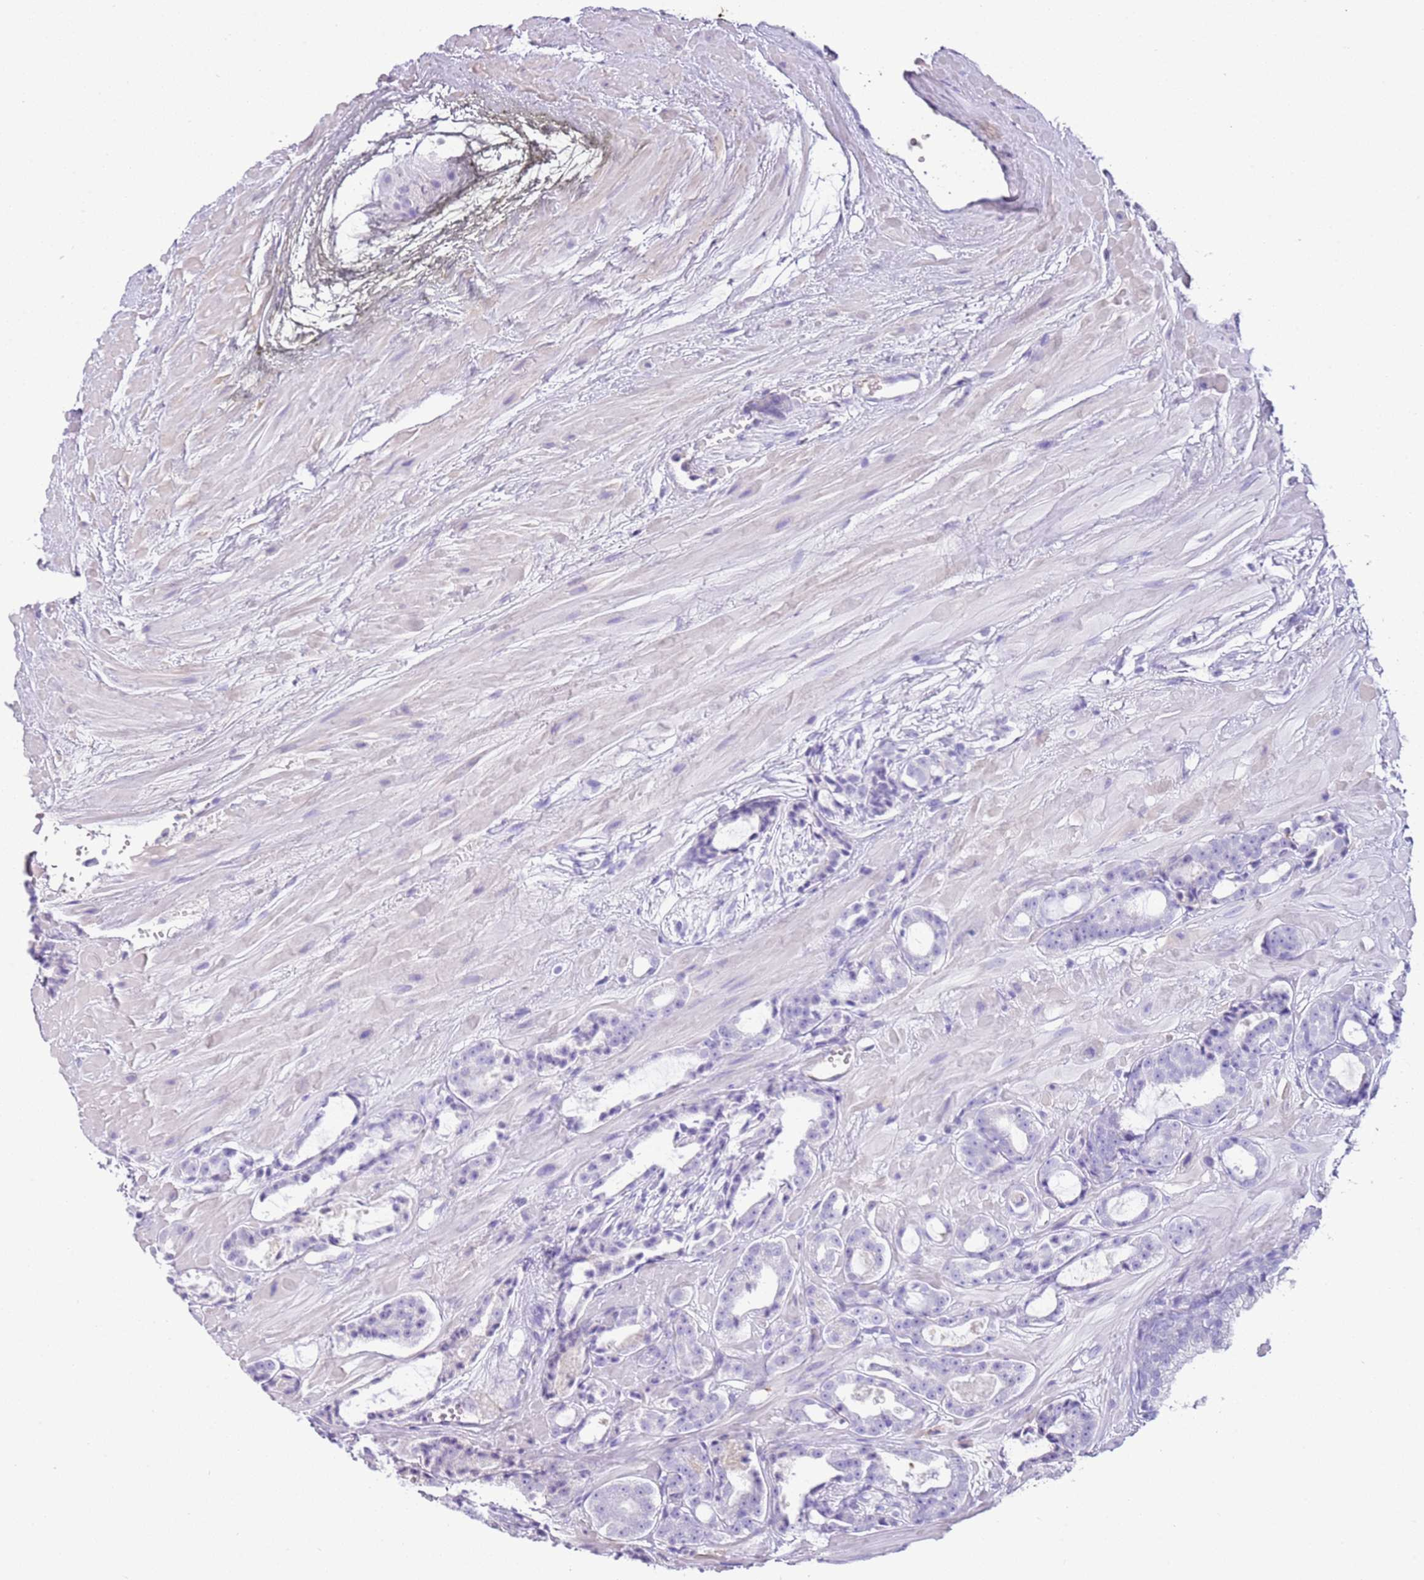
{"staining": {"intensity": "negative", "quantity": "none", "location": "none"}, "tissue": "prostate cancer", "cell_type": "Tumor cells", "image_type": "cancer", "snomed": [{"axis": "morphology", "description": "Adenocarcinoma, High grade"}, {"axis": "topography", "description": "Prostate"}], "caption": "An IHC photomicrograph of prostate cancer is shown. There is no staining in tumor cells of prostate cancer.", "gene": "IGKV3D-11", "patient": {"sex": "male", "age": 71}}